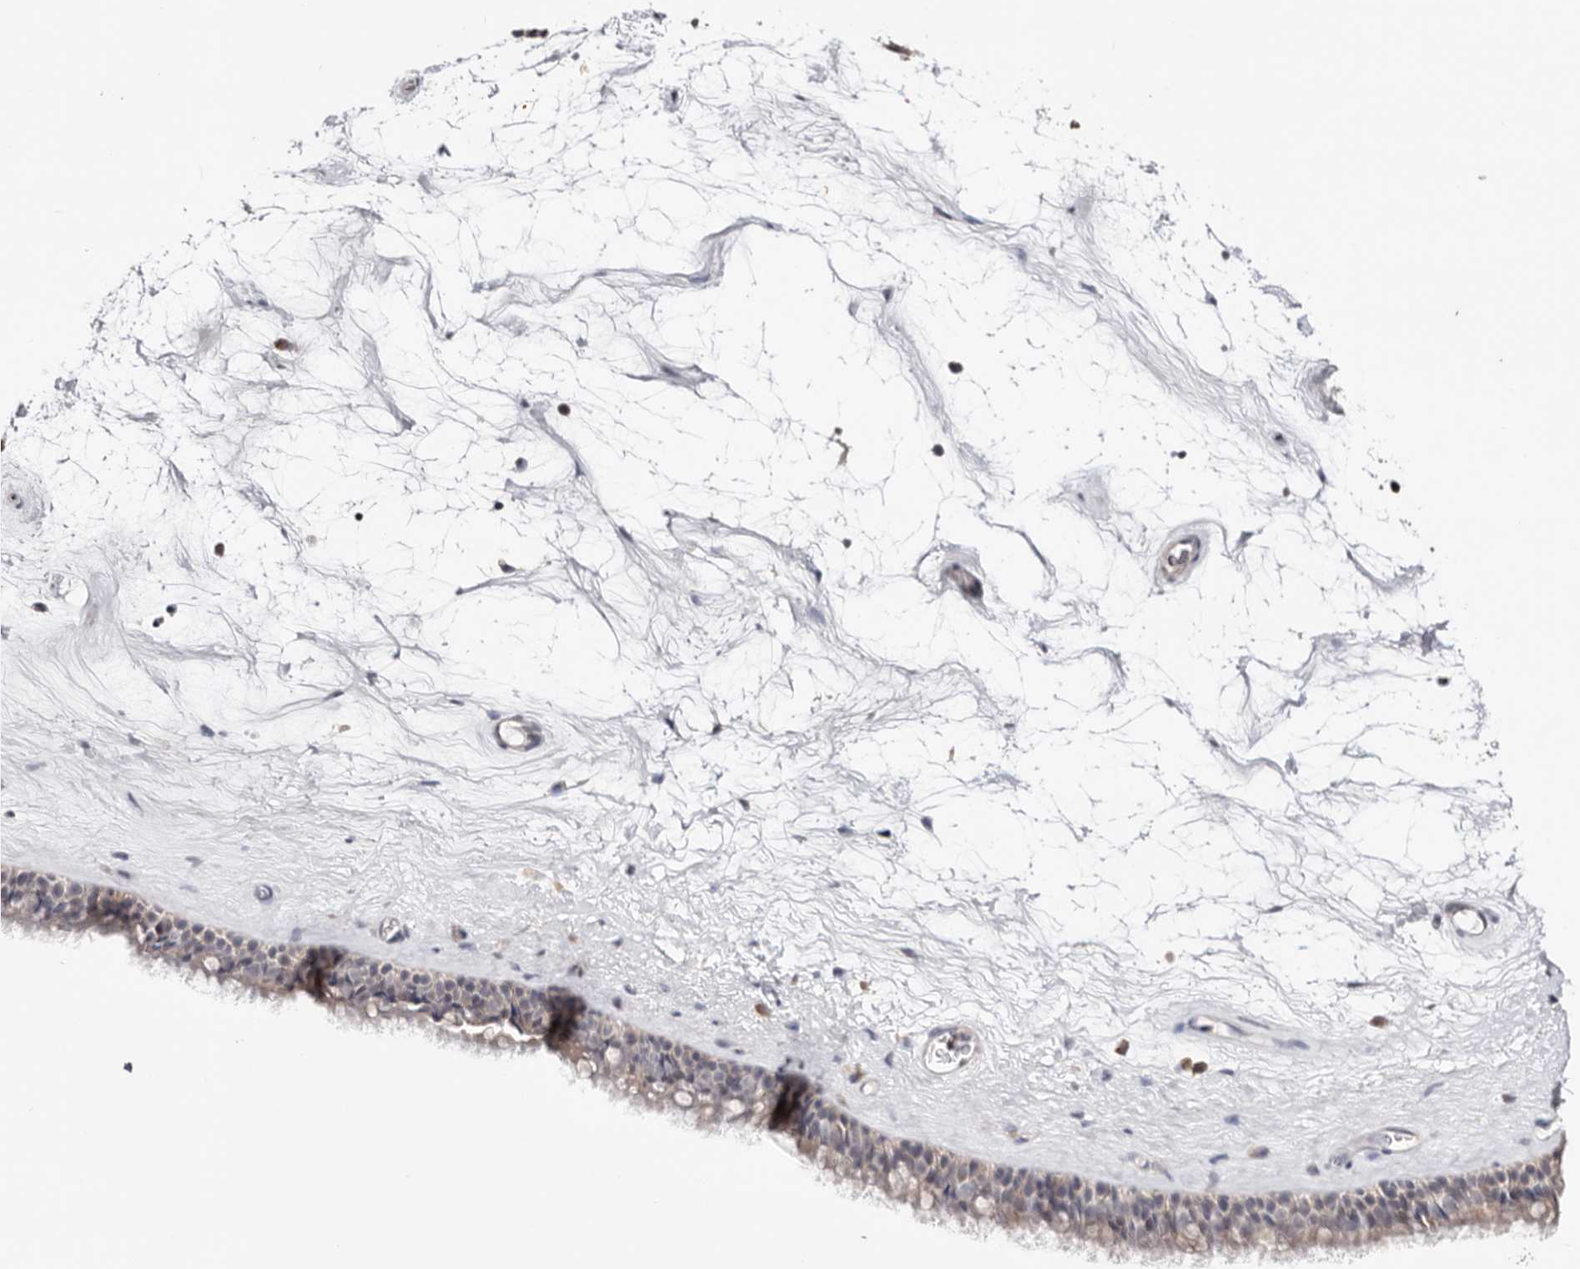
{"staining": {"intensity": "negative", "quantity": "none", "location": "none"}, "tissue": "nasopharynx", "cell_type": "Respiratory epithelial cells", "image_type": "normal", "snomed": [{"axis": "morphology", "description": "Normal tissue, NOS"}, {"axis": "topography", "description": "Nasopharynx"}], "caption": "A histopathology image of nasopharynx stained for a protein shows no brown staining in respiratory epithelial cells.", "gene": "TYW3", "patient": {"sex": "male", "age": 64}}